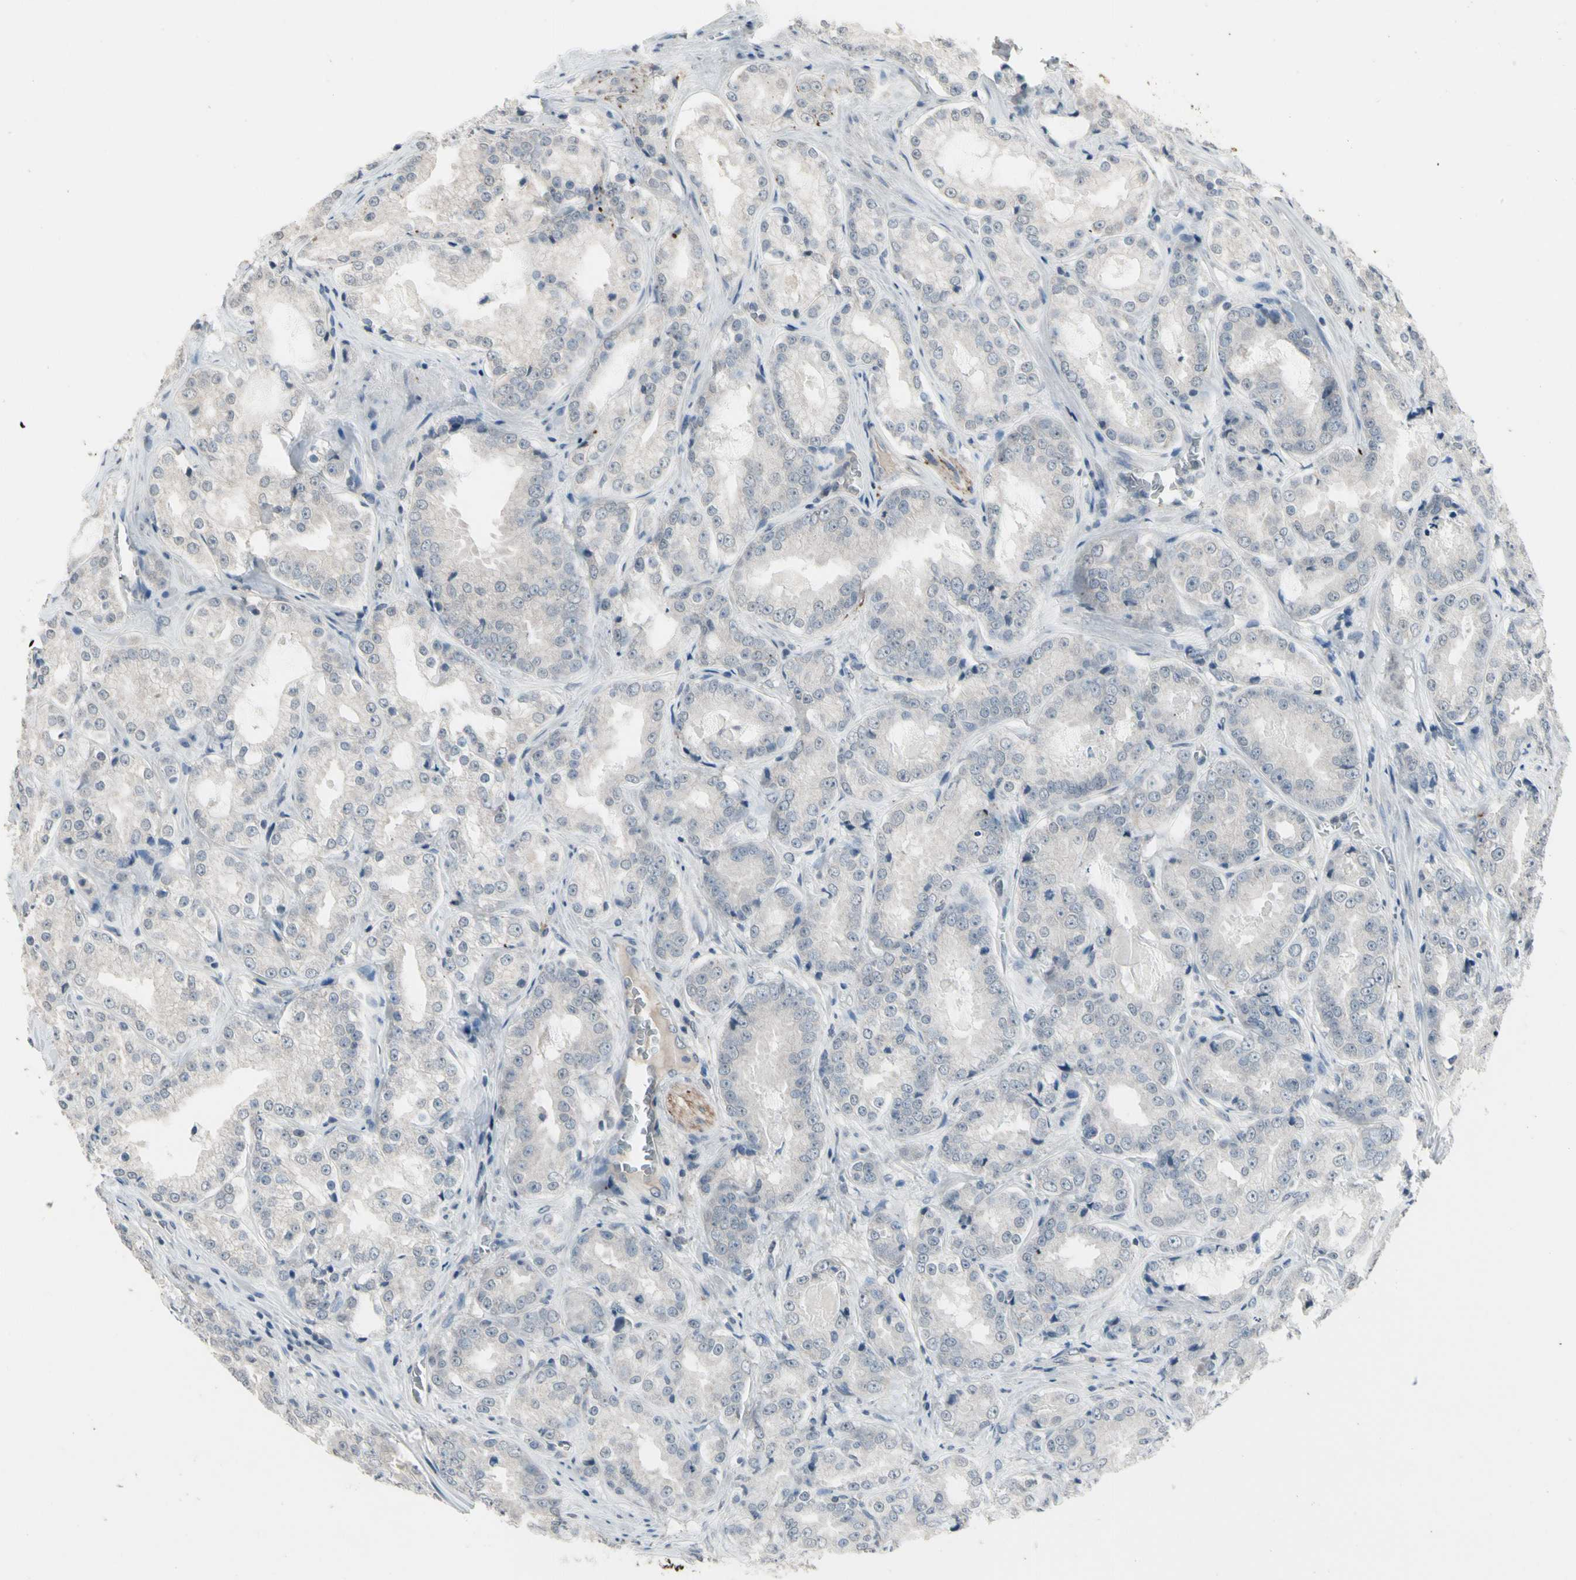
{"staining": {"intensity": "negative", "quantity": "none", "location": "none"}, "tissue": "prostate cancer", "cell_type": "Tumor cells", "image_type": "cancer", "snomed": [{"axis": "morphology", "description": "Adenocarcinoma, High grade"}, {"axis": "topography", "description": "Prostate"}], "caption": "Prostate cancer (adenocarcinoma (high-grade)) was stained to show a protein in brown. There is no significant expression in tumor cells.", "gene": "SV2A", "patient": {"sex": "male", "age": 73}}